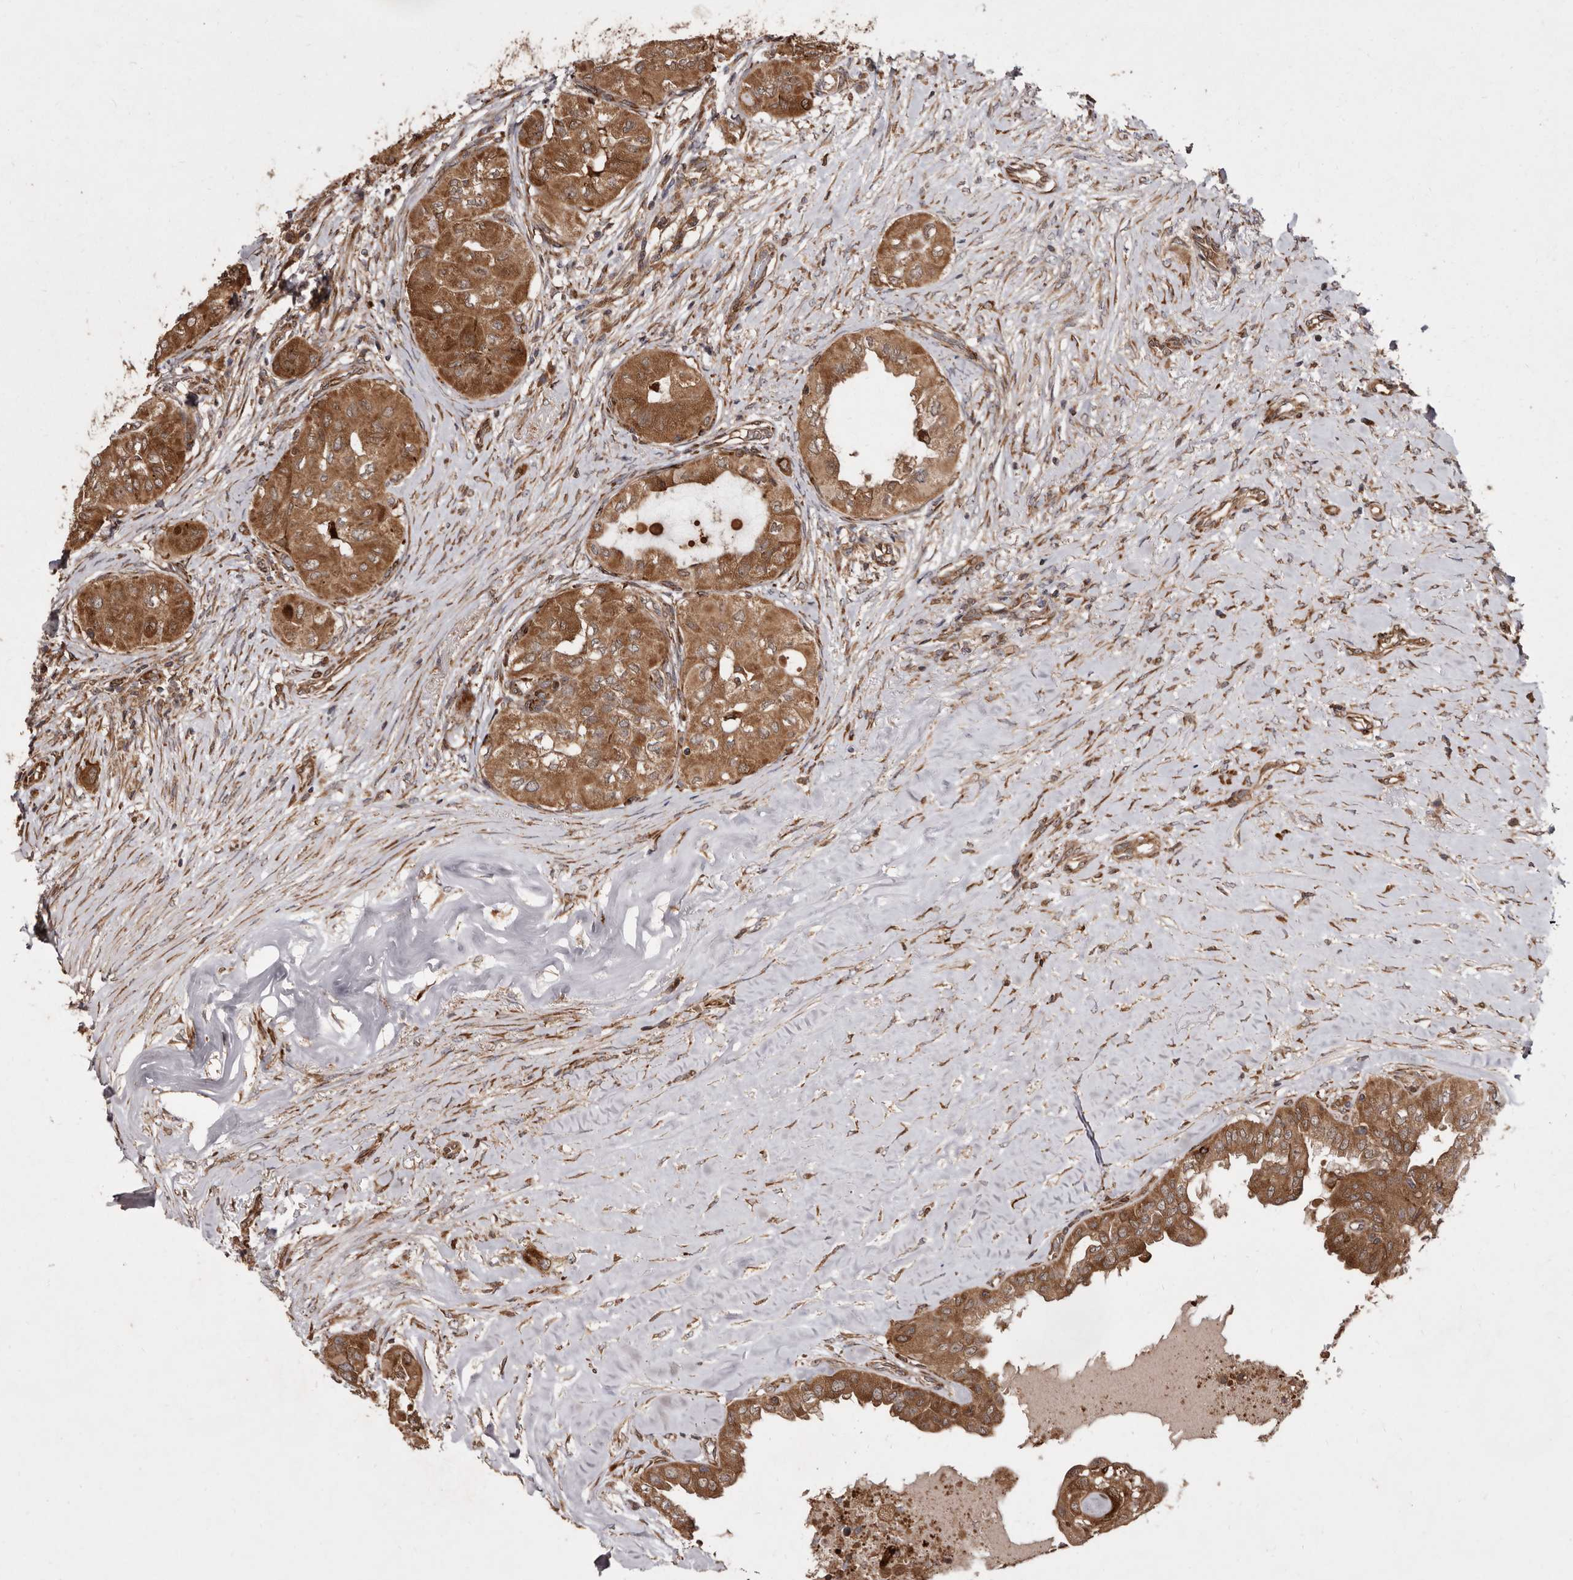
{"staining": {"intensity": "moderate", "quantity": ">75%", "location": "cytoplasmic/membranous"}, "tissue": "thyroid cancer", "cell_type": "Tumor cells", "image_type": "cancer", "snomed": [{"axis": "morphology", "description": "Papillary adenocarcinoma, NOS"}, {"axis": "topography", "description": "Thyroid gland"}], "caption": "Thyroid cancer stained with DAB IHC exhibits medium levels of moderate cytoplasmic/membranous expression in approximately >75% of tumor cells. Ihc stains the protein of interest in brown and the nuclei are stained blue.", "gene": "FLAD1", "patient": {"sex": "female", "age": 59}}